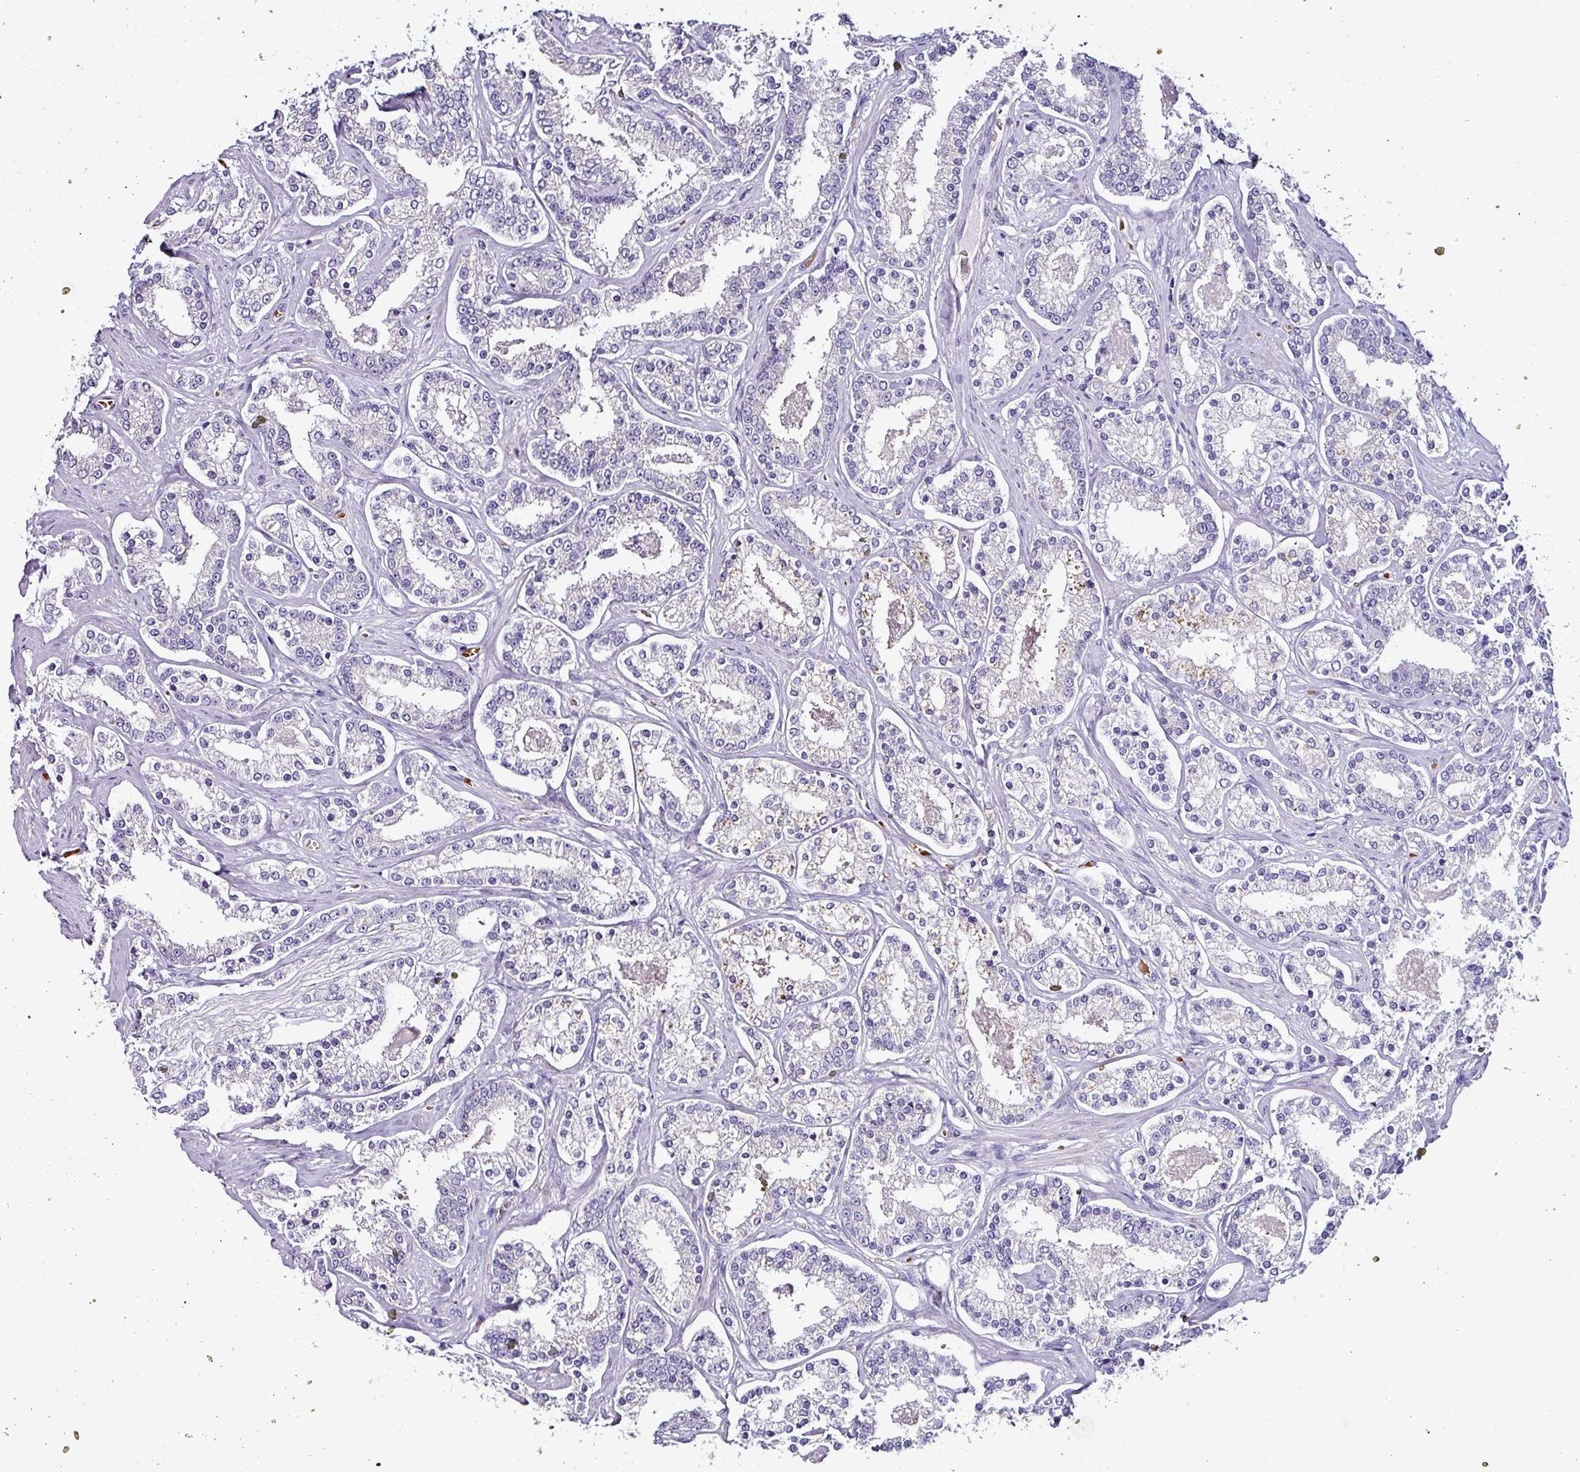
{"staining": {"intensity": "negative", "quantity": "none", "location": "none"}, "tissue": "prostate cancer", "cell_type": "Tumor cells", "image_type": "cancer", "snomed": [{"axis": "morphology", "description": "Normal tissue, NOS"}, {"axis": "morphology", "description": "Adenocarcinoma, High grade"}, {"axis": "topography", "description": "Prostate"}], "caption": "Tumor cells are negative for protein expression in human prostate cancer.", "gene": "NAPSA", "patient": {"sex": "male", "age": 83}}